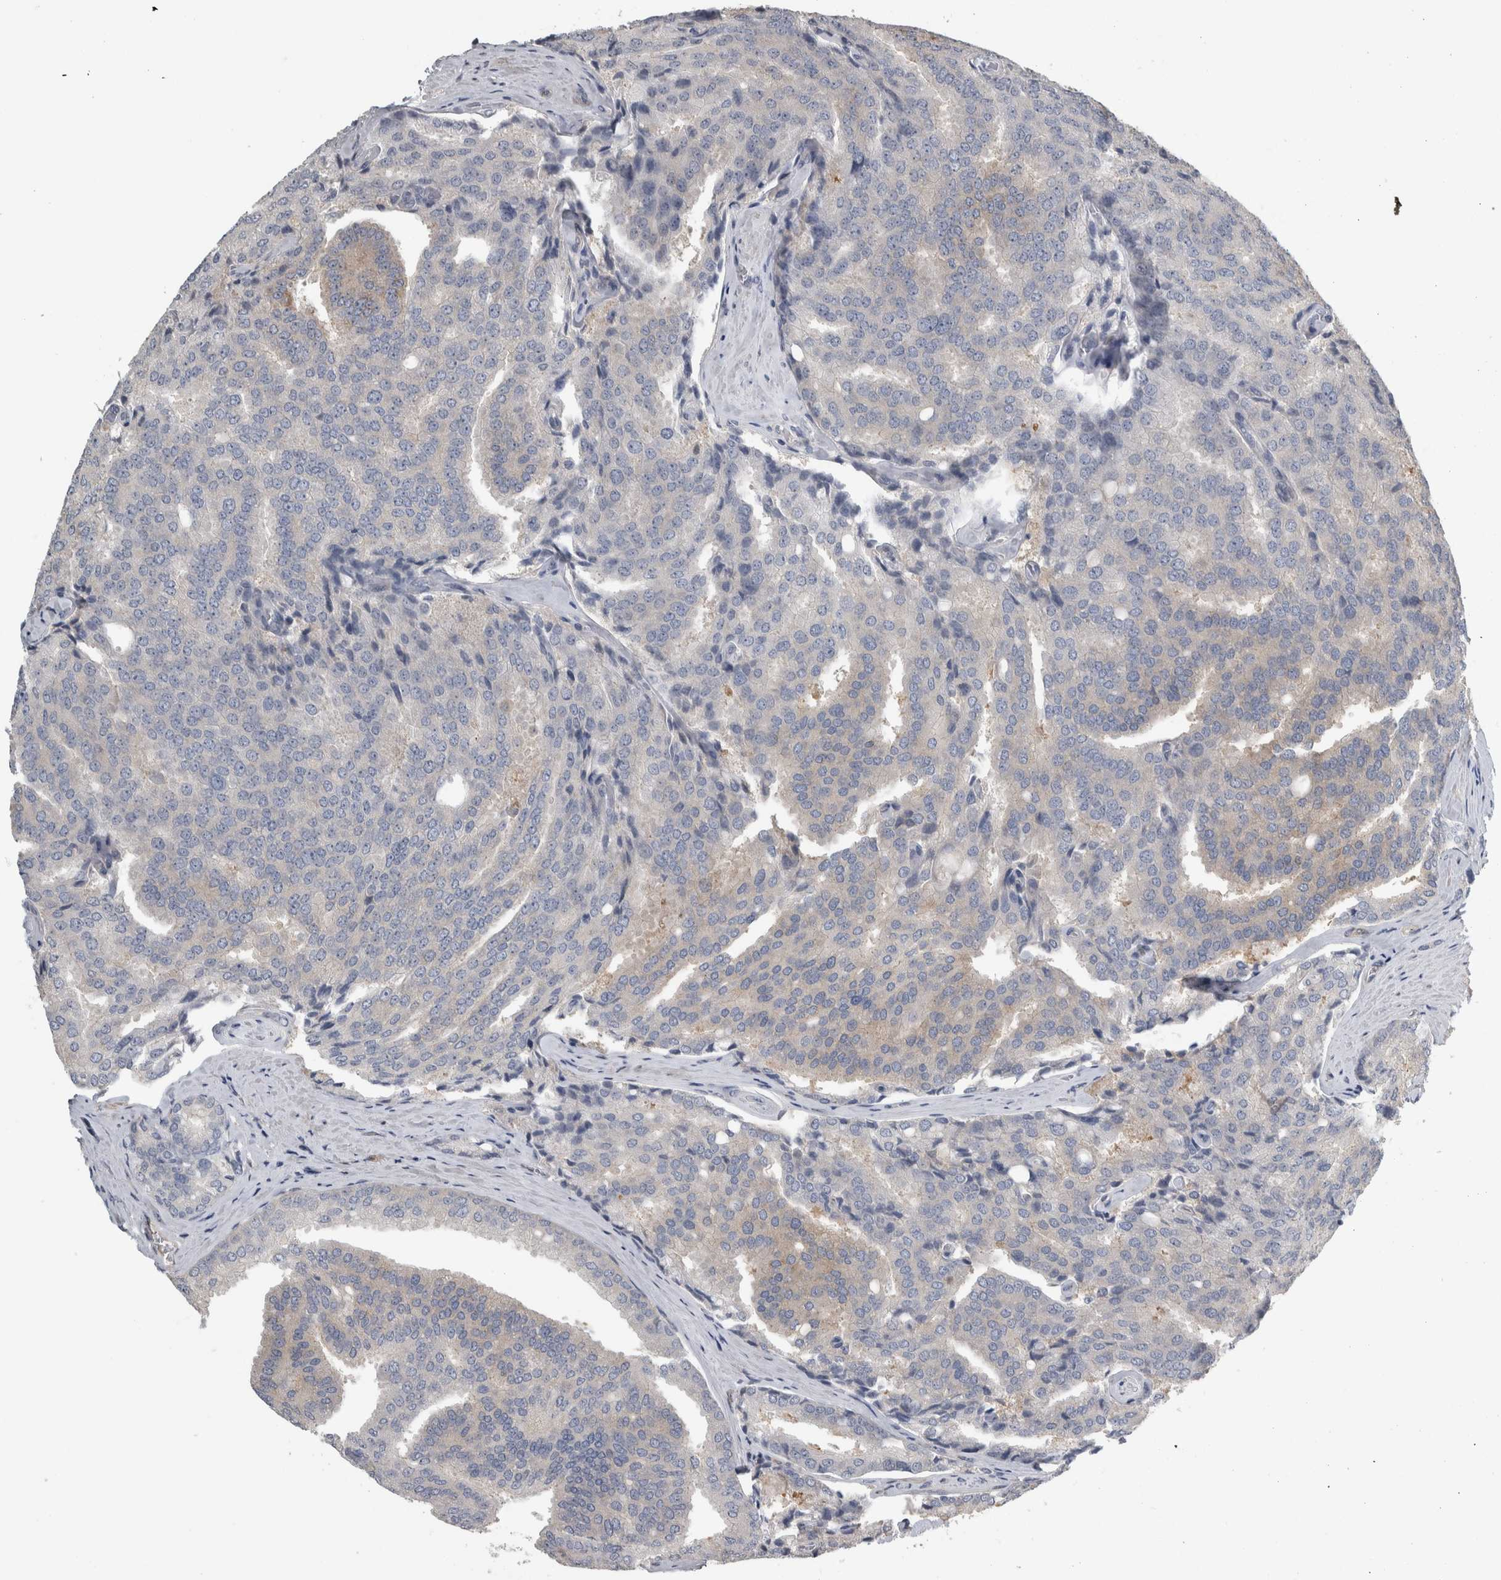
{"staining": {"intensity": "weak", "quantity": "<25%", "location": "cytoplasmic/membranous"}, "tissue": "prostate cancer", "cell_type": "Tumor cells", "image_type": "cancer", "snomed": [{"axis": "morphology", "description": "Adenocarcinoma, High grade"}, {"axis": "topography", "description": "Prostate"}], "caption": "An image of high-grade adenocarcinoma (prostate) stained for a protein demonstrates no brown staining in tumor cells.", "gene": "NT5C2", "patient": {"sex": "male", "age": 50}}